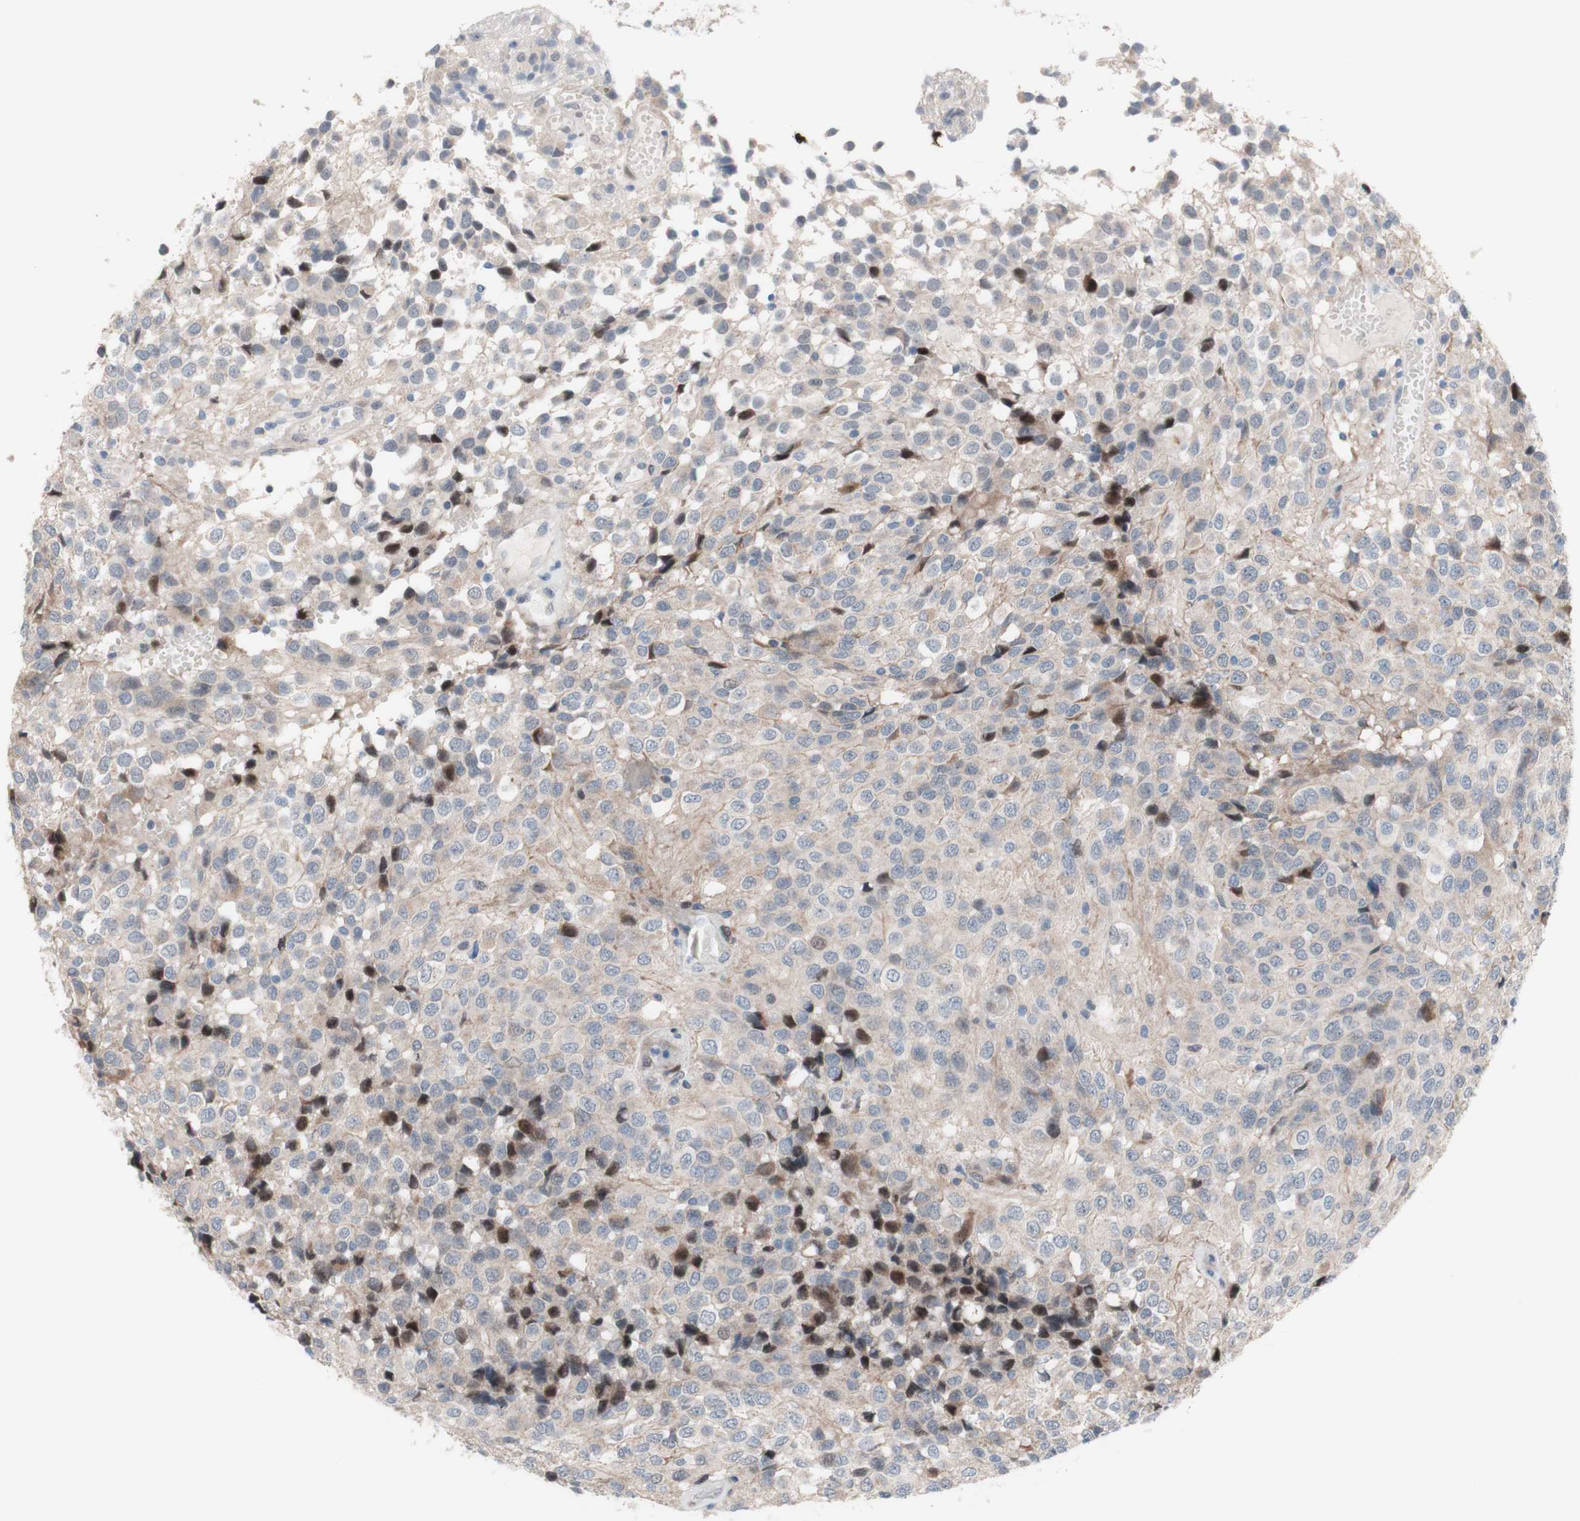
{"staining": {"intensity": "weak", "quantity": "<25%", "location": "cytoplasmic/membranous"}, "tissue": "glioma", "cell_type": "Tumor cells", "image_type": "cancer", "snomed": [{"axis": "morphology", "description": "Glioma, malignant, High grade"}, {"axis": "topography", "description": "Brain"}], "caption": "Glioma was stained to show a protein in brown. There is no significant positivity in tumor cells. (DAB immunohistochemistry (IHC) with hematoxylin counter stain).", "gene": "PHTF2", "patient": {"sex": "male", "age": 32}}